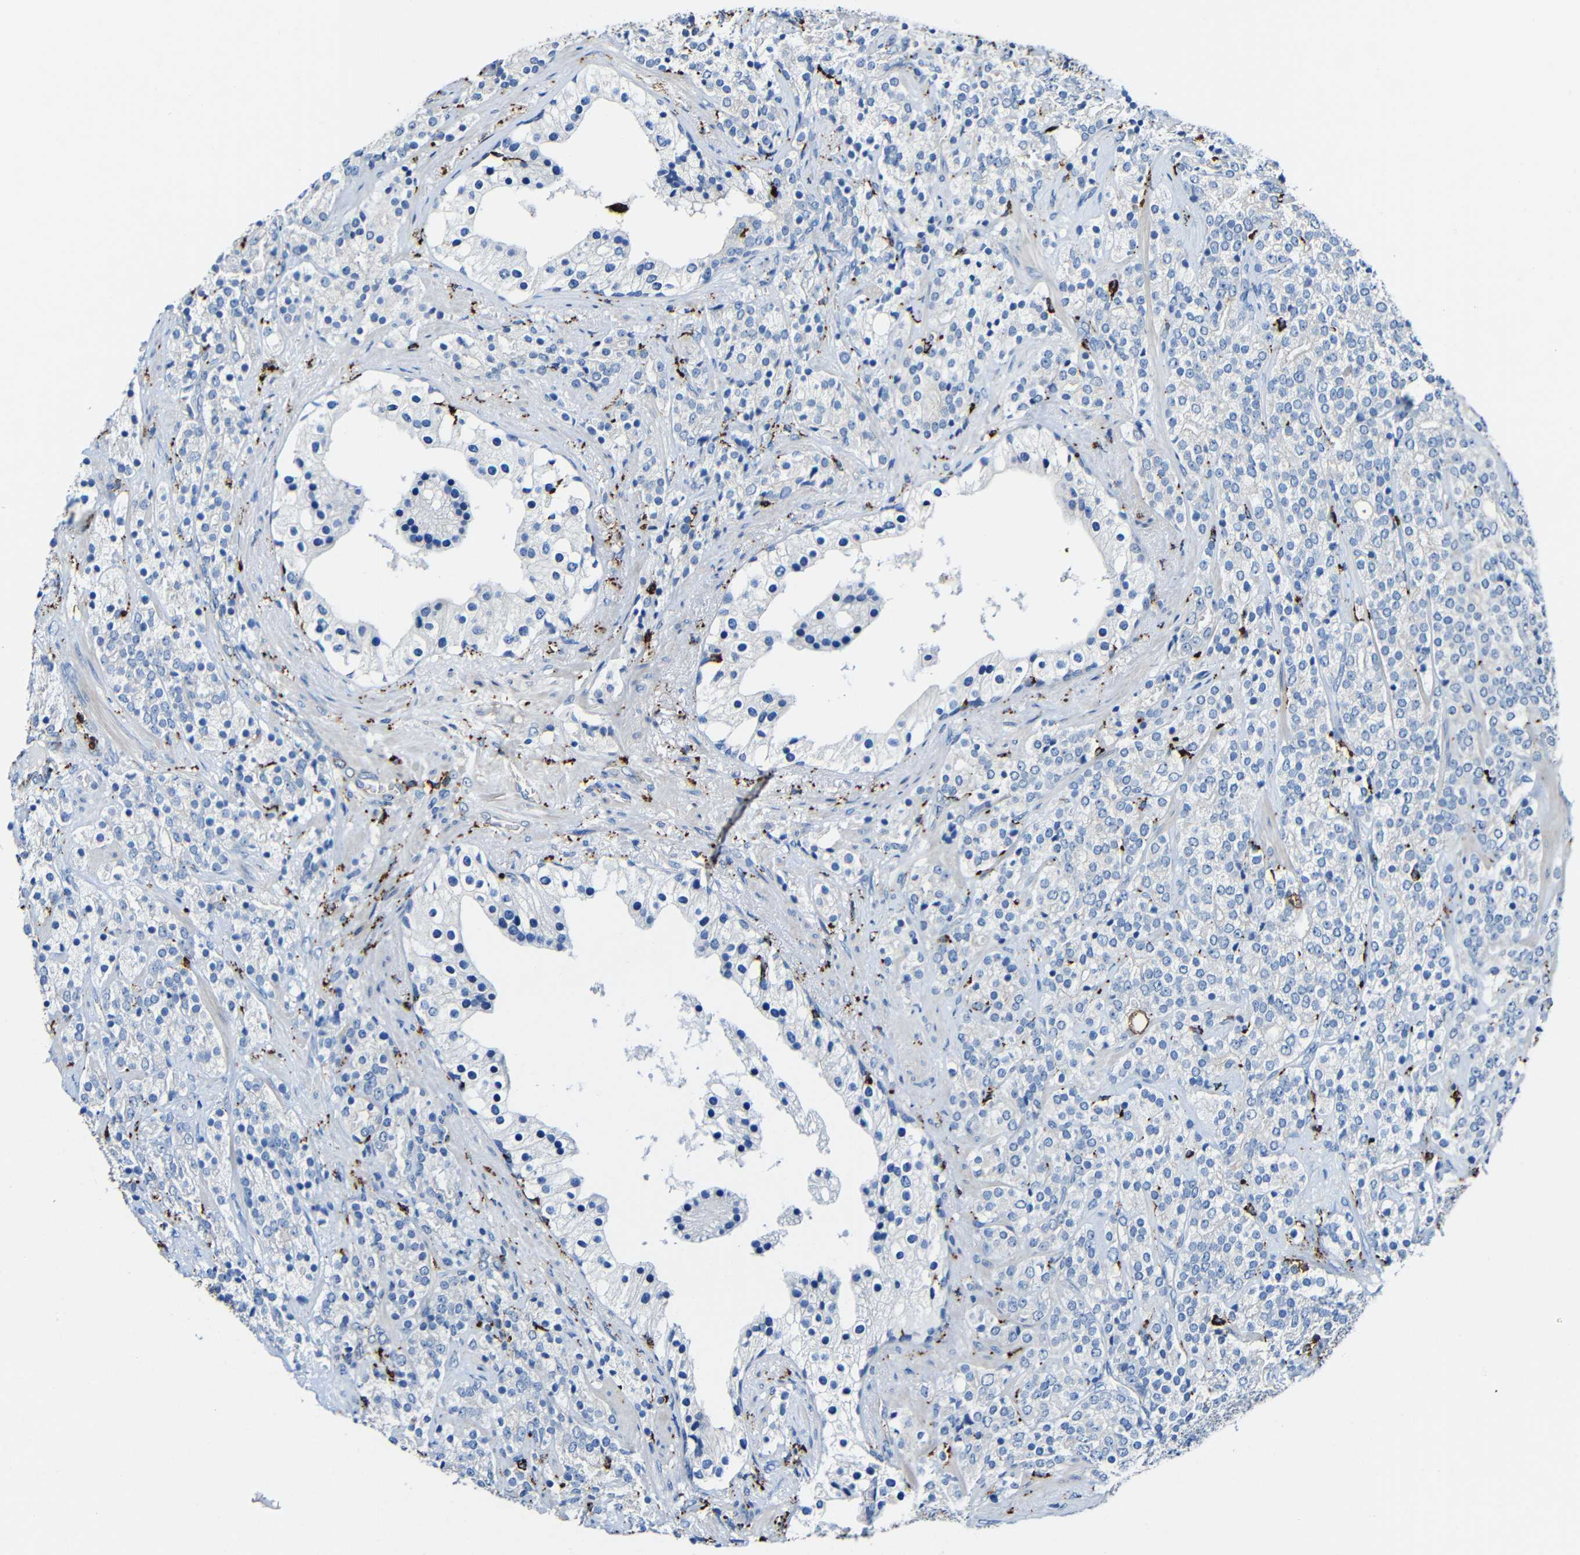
{"staining": {"intensity": "negative", "quantity": "none", "location": "none"}, "tissue": "prostate cancer", "cell_type": "Tumor cells", "image_type": "cancer", "snomed": [{"axis": "morphology", "description": "Adenocarcinoma, High grade"}, {"axis": "topography", "description": "Prostate"}], "caption": "There is no significant staining in tumor cells of prostate high-grade adenocarcinoma. The staining is performed using DAB (3,3'-diaminobenzidine) brown chromogen with nuclei counter-stained in using hematoxylin.", "gene": "HLA-DMA", "patient": {"sex": "male", "age": 71}}